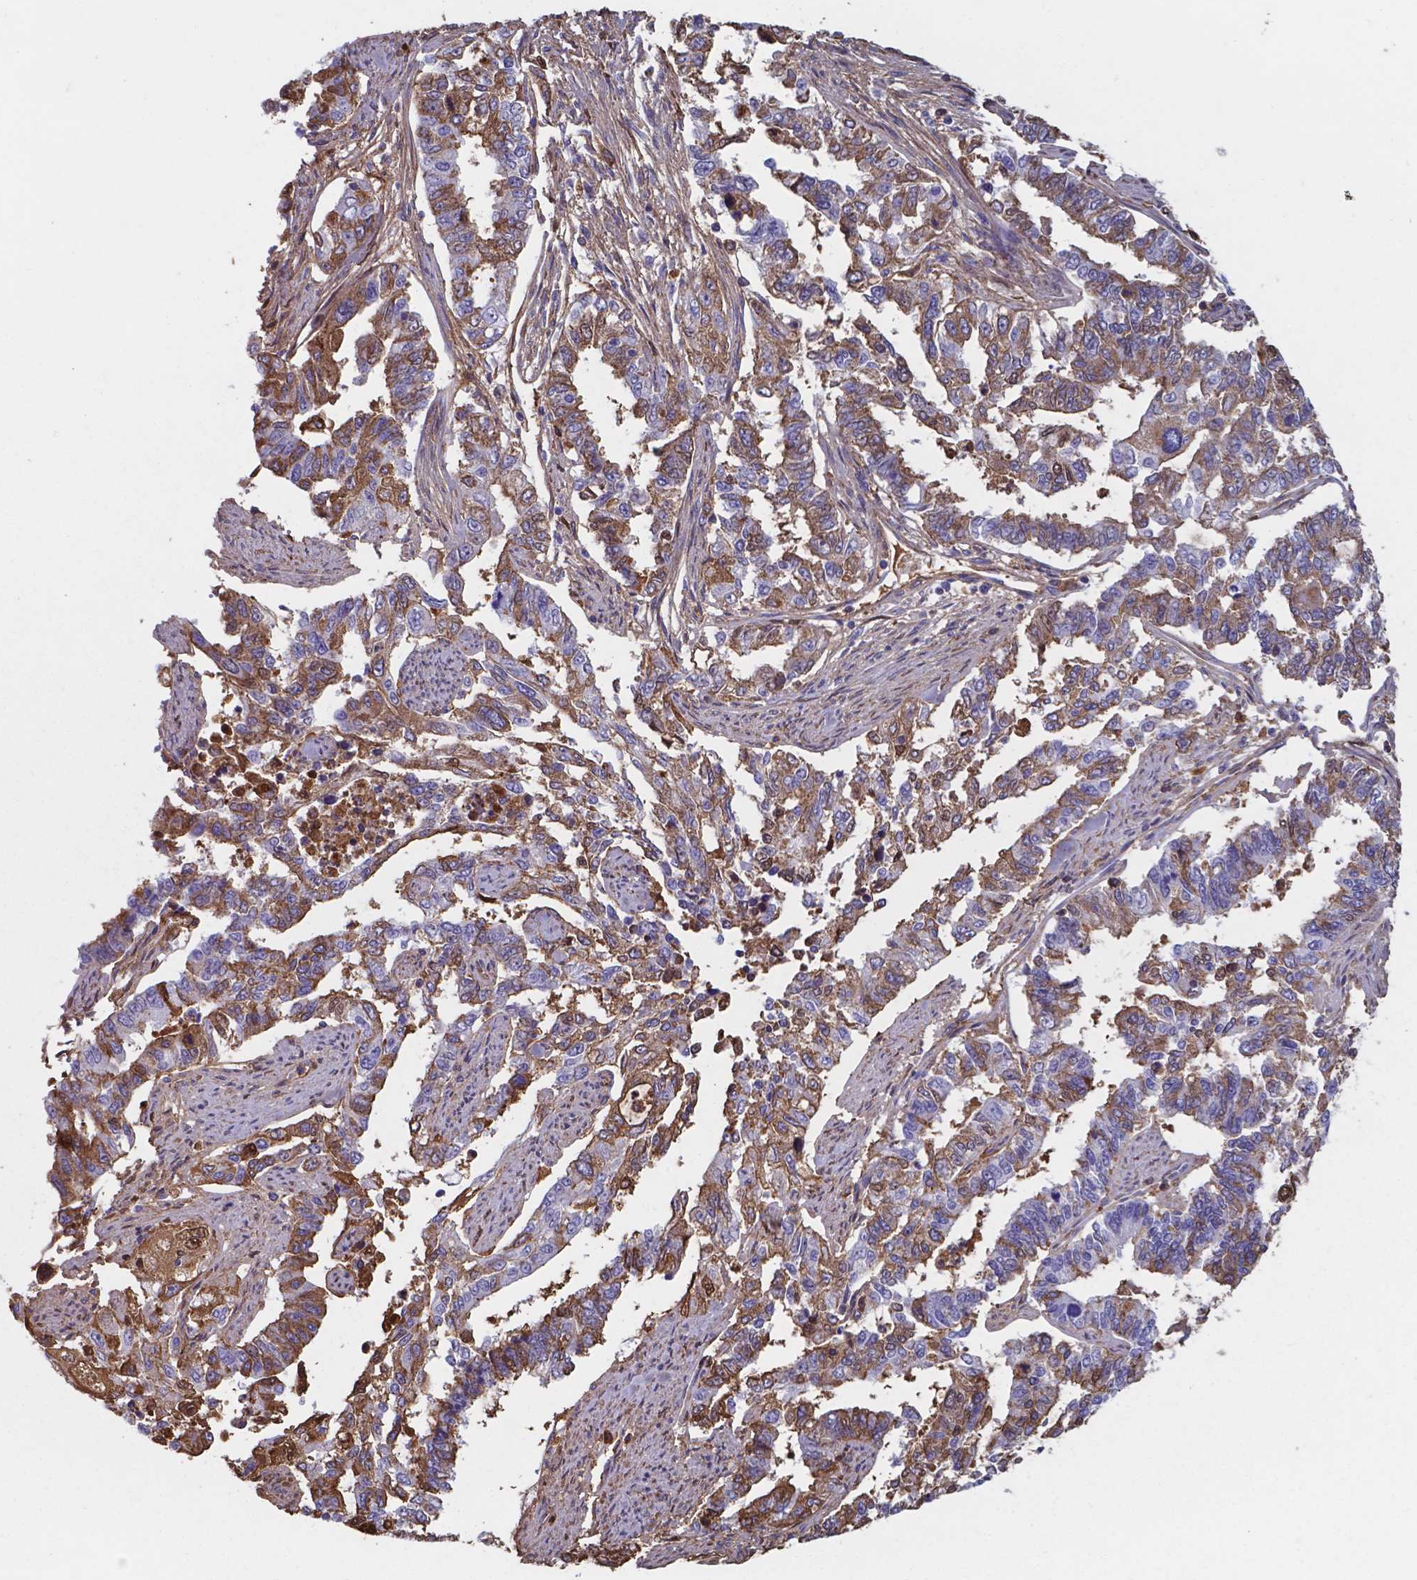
{"staining": {"intensity": "moderate", "quantity": "25%-75%", "location": "cytoplasmic/membranous"}, "tissue": "endometrial cancer", "cell_type": "Tumor cells", "image_type": "cancer", "snomed": [{"axis": "morphology", "description": "Adenocarcinoma, NOS"}, {"axis": "topography", "description": "Uterus"}], "caption": "Adenocarcinoma (endometrial) stained with DAB (3,3'-diaminobenzidine) immunohistochemistry (IHC) shows medium levels of moderate cytoplasmic/membranous positivity in approximately 25%-75% of tumor cells.", "gene": "SERPINA1", "patient": {"sex": "female", "age": 59}}